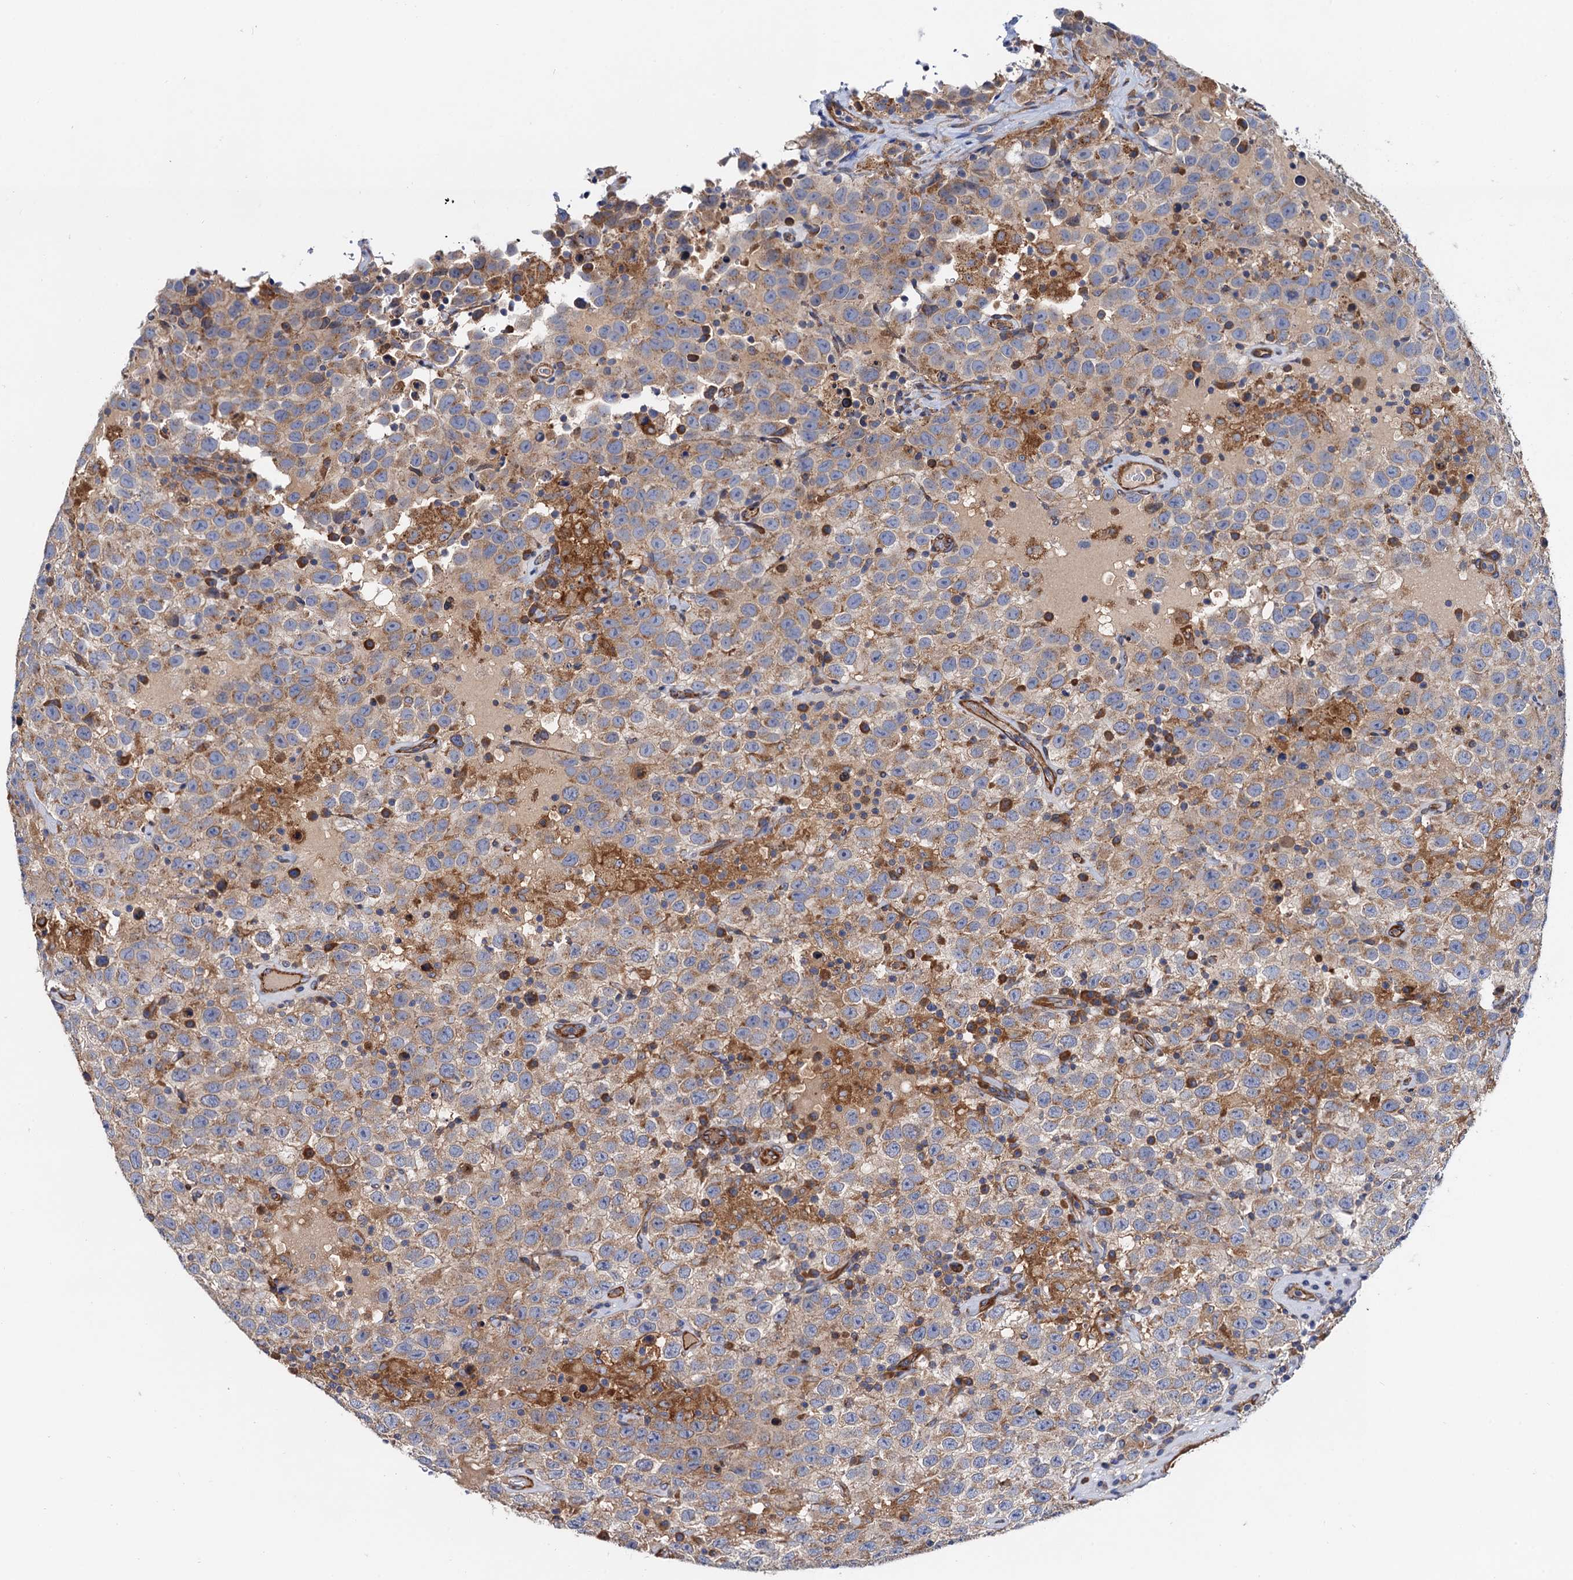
{"staining": {"intensity": "weak", "quantity": "25%-75%", "location": "cytoplasmic/membranous"}, "tissue": "testis cancer", "cell_type": "Tumor cells", "image_type": "cancer", "snomed": [{"axis": "morphology", "description": "Seminoma, NOS"}, {"axis": "topography", "description": "Testis"}], "caption": "Immunohistochemistry (IHC) staining of testis seminoma, which shows low levels of weak cytoplasmic/membranous staining in approximately 25%-75% of tumor cells indicating weak cytoplasmic/membranous protein staining. The staining was performed using DAB (brown) for protein detection and nuclei were counterstained in hematoxylin (blue).", "gene": "MRPL48", "patient": {"sex": "male", "age": 41}}